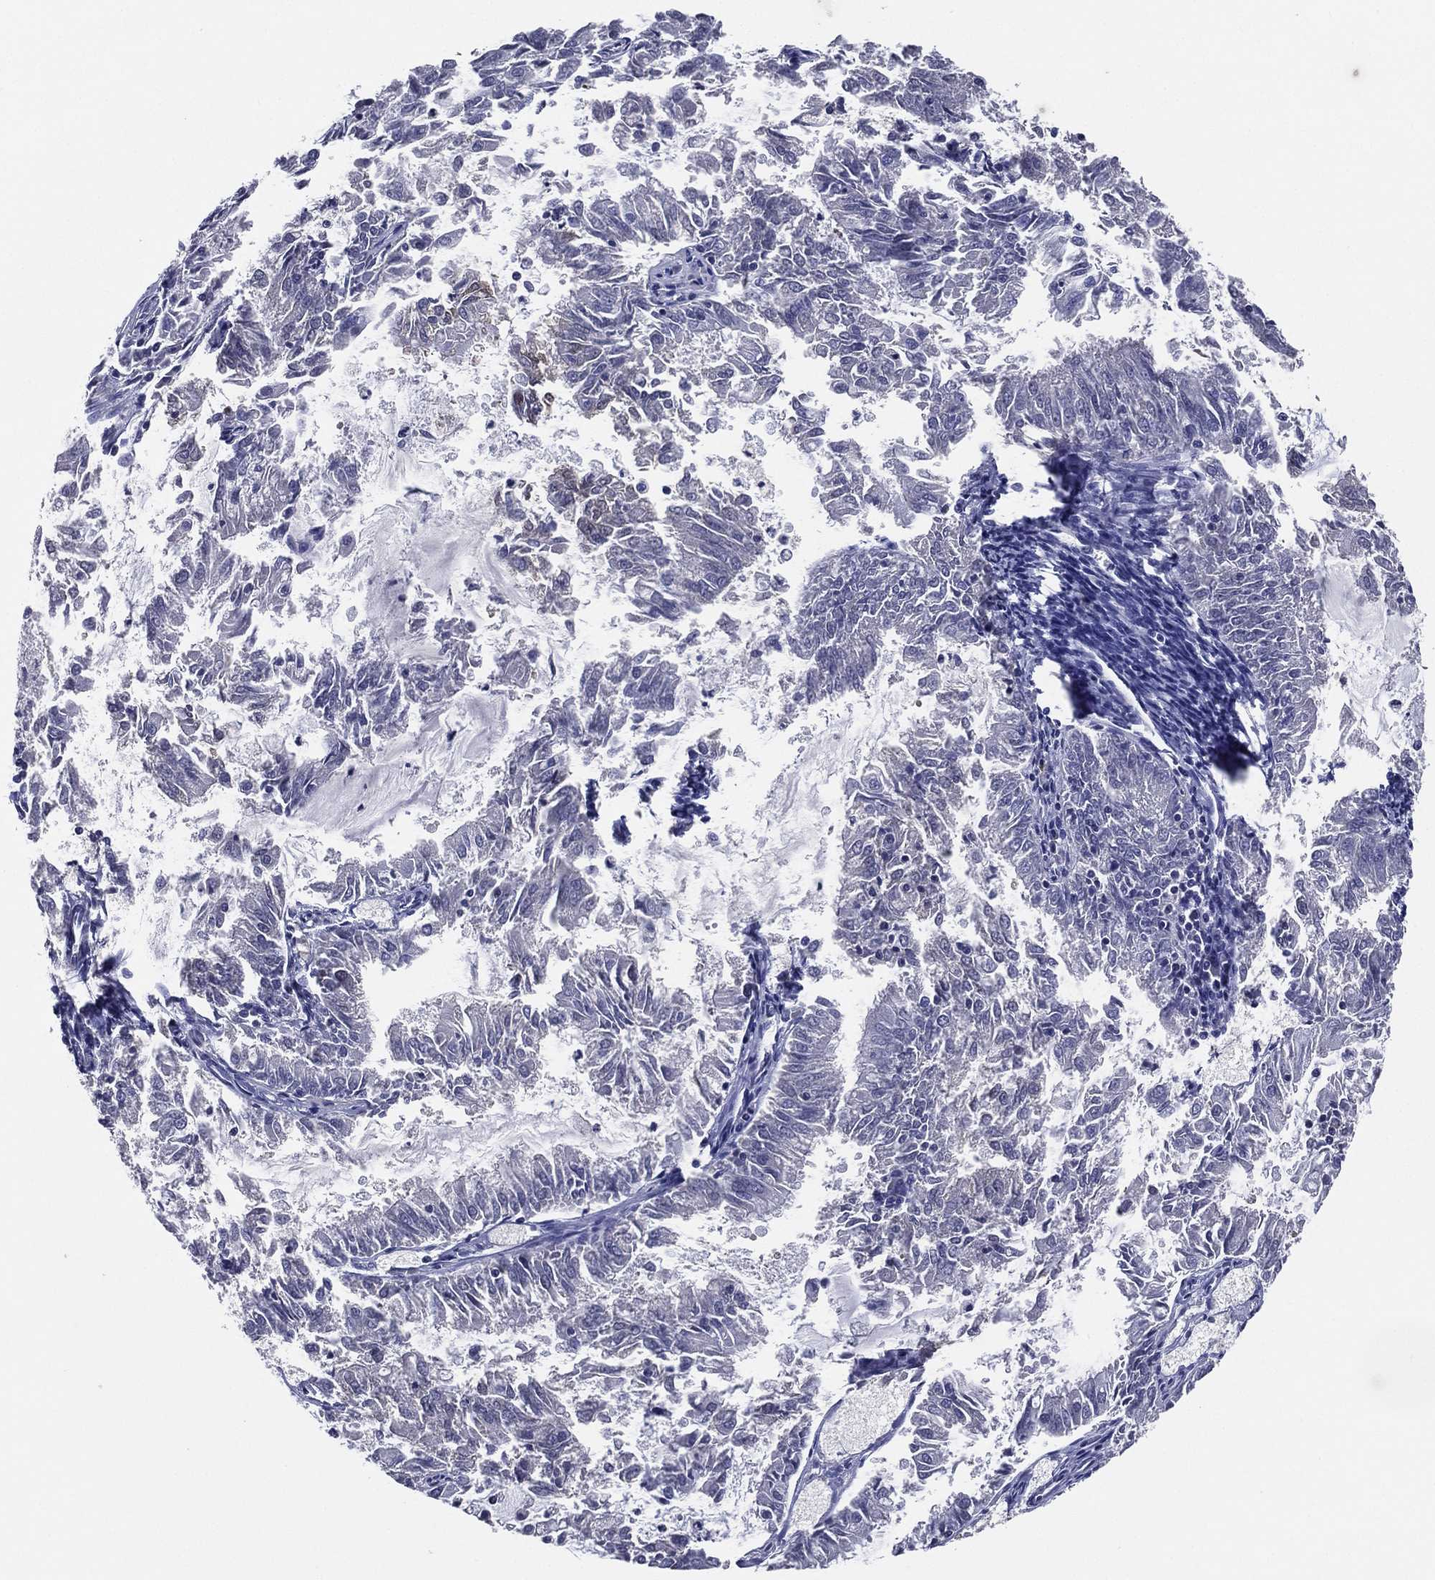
{"staining": {"intensity": "negative", "quantity": "none", "location": "none"}, "tissue": "endometrial cancer", "cell_type": "Tumor cells", "image_type": "cancer", "snomed": [{"axis": "morphology", "description": "Adenocarcinoma, NOS"}, {"axis": "topography", "description": "Endometrium"}], "caption": "This is a micrograph of immunohistochemistry staining of endometrial adenocarcinoma, which shows no positivity in tumor cells.", "gene": "TFAP2A", "patient": {"sex": "female", "age": 57}}